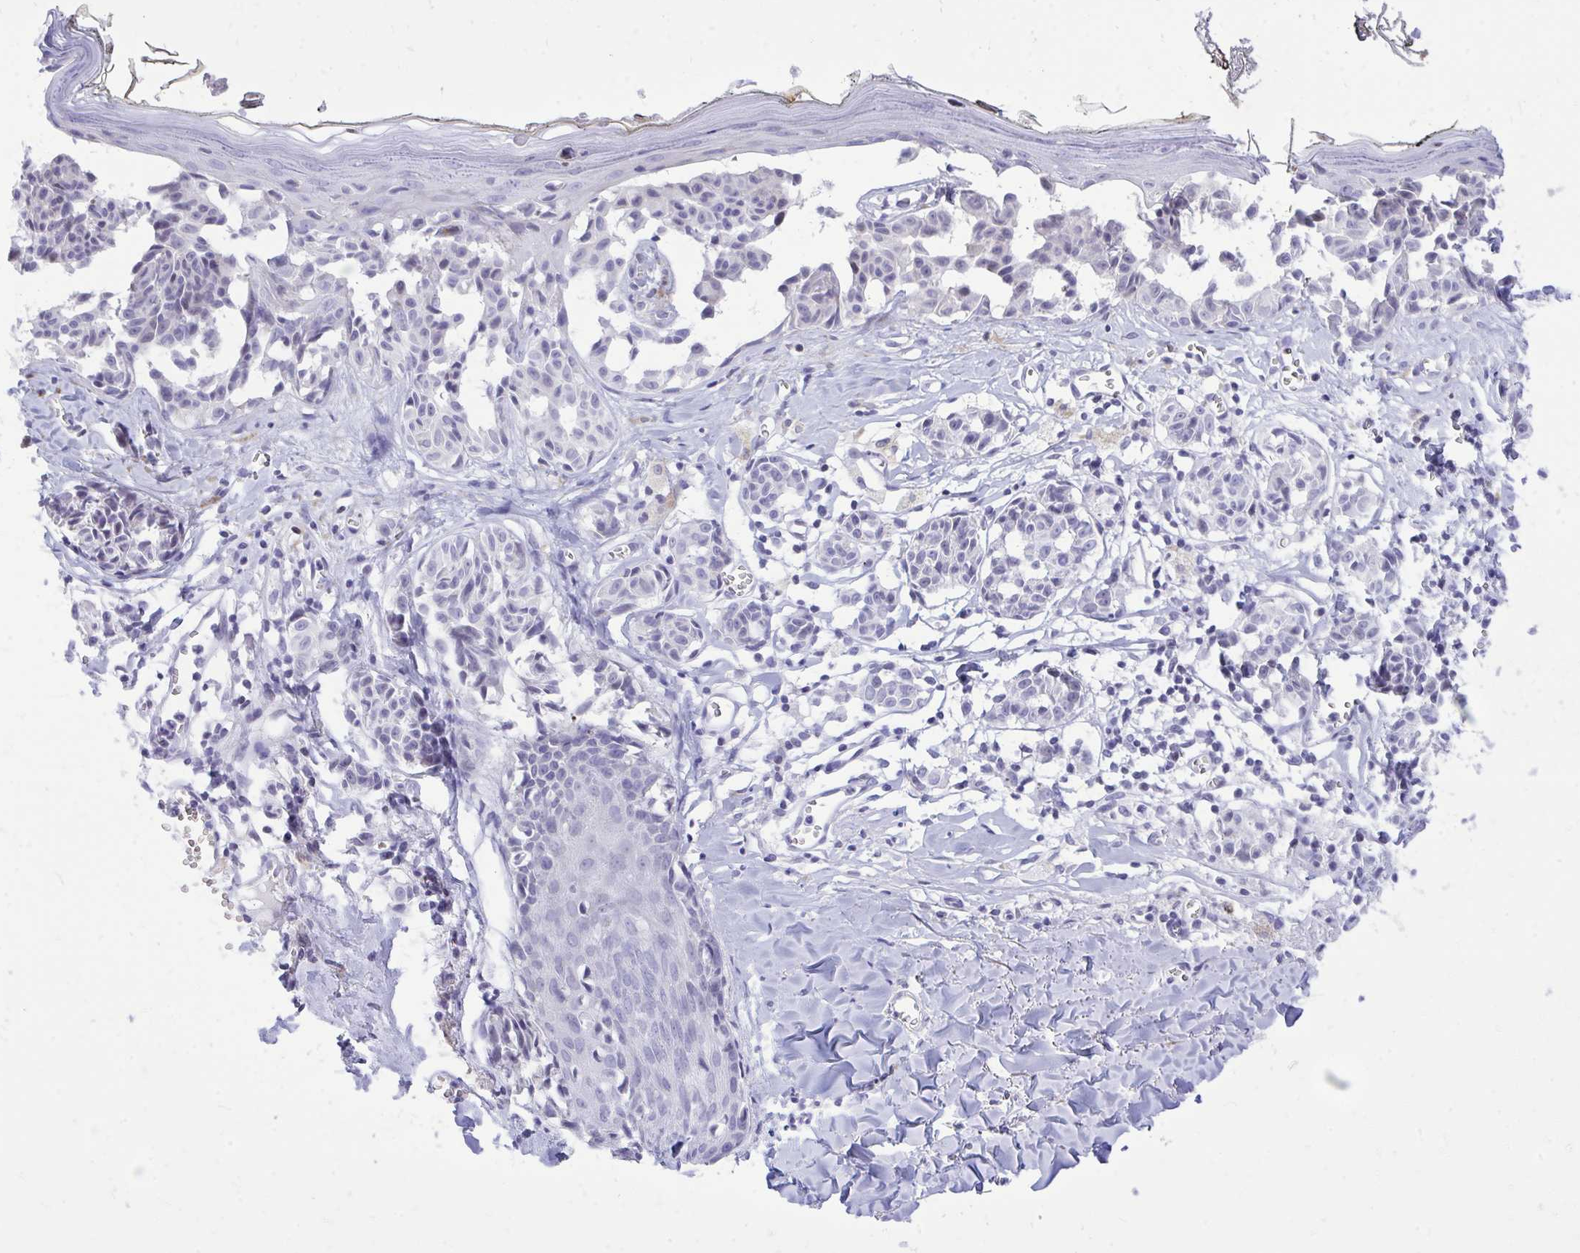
{"staining": {"intensity": "negative", "quantity": "none", "location": "none"}, "tissue": "melanoma", "cell_type": "Tumor cells", "image_type": "cancer", "snomed": [{"axis": "morphology", "description": "Malignant melanoma, NOS"}, {"axis": "topography", "description": "Skin"}], "caption": "Malignant melanoma was stained to show a protein in brown. There is no significant positivity in tumor cells.", "gene": "GABRA1", "patient": {"sex": "female", "age": 43}}